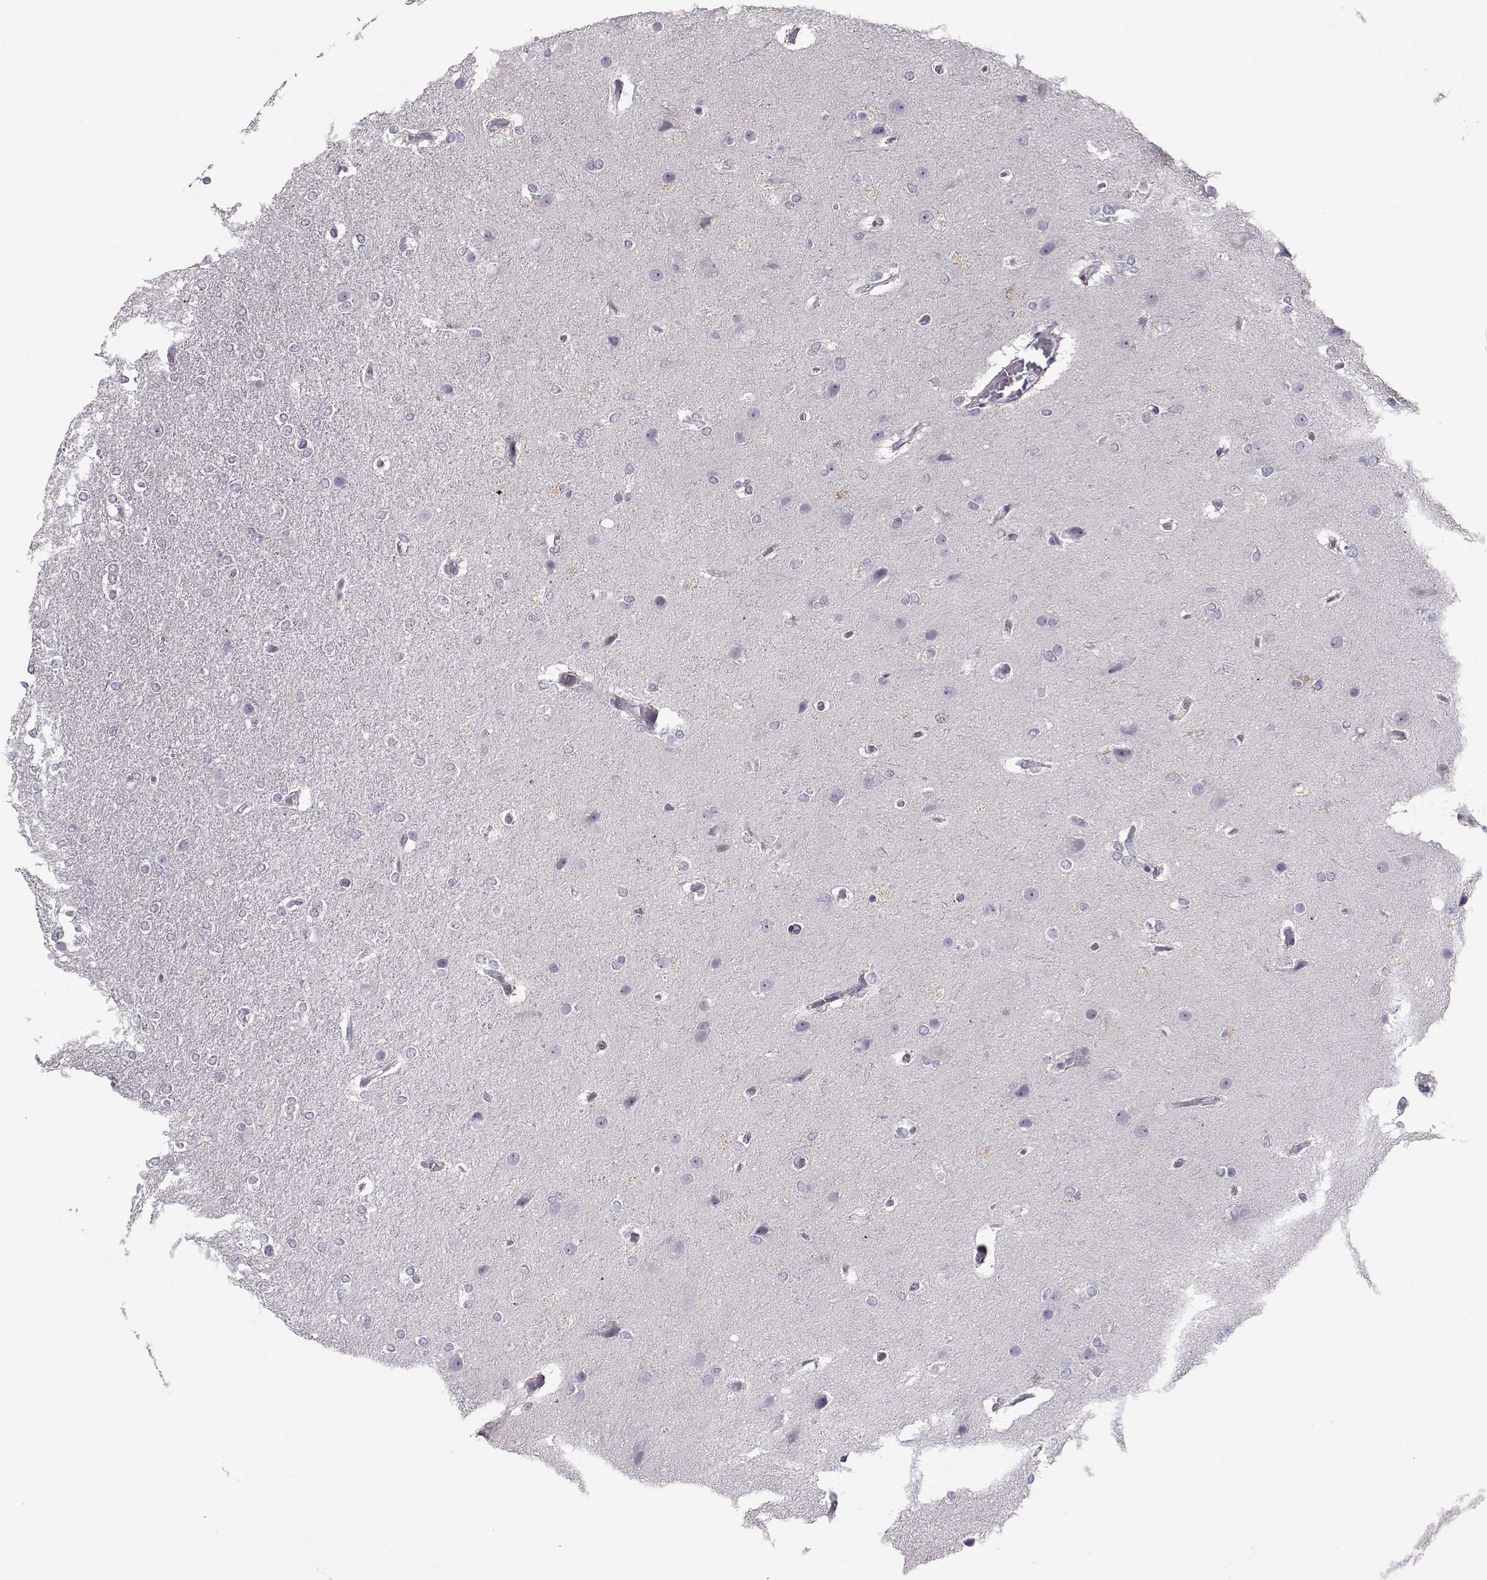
{"staining": {"intensity": "negative", "quantity": "none", "location": "none"}, "tissue": "glioma", "cell_type": "Tumor cells", "image_type": "cancer", "snomed": [{"axis": "morphology", "description": "Glioma, malignant, High grade"}, {"axis": "topography", "description": "Brain"}], "caption": "Human malignant glioma (high-grade) stained for a protein using IHC demonstrates no staining in tumor cells.", "gene": "NPVF", "patient": {"sex": "female", "age": 61}}